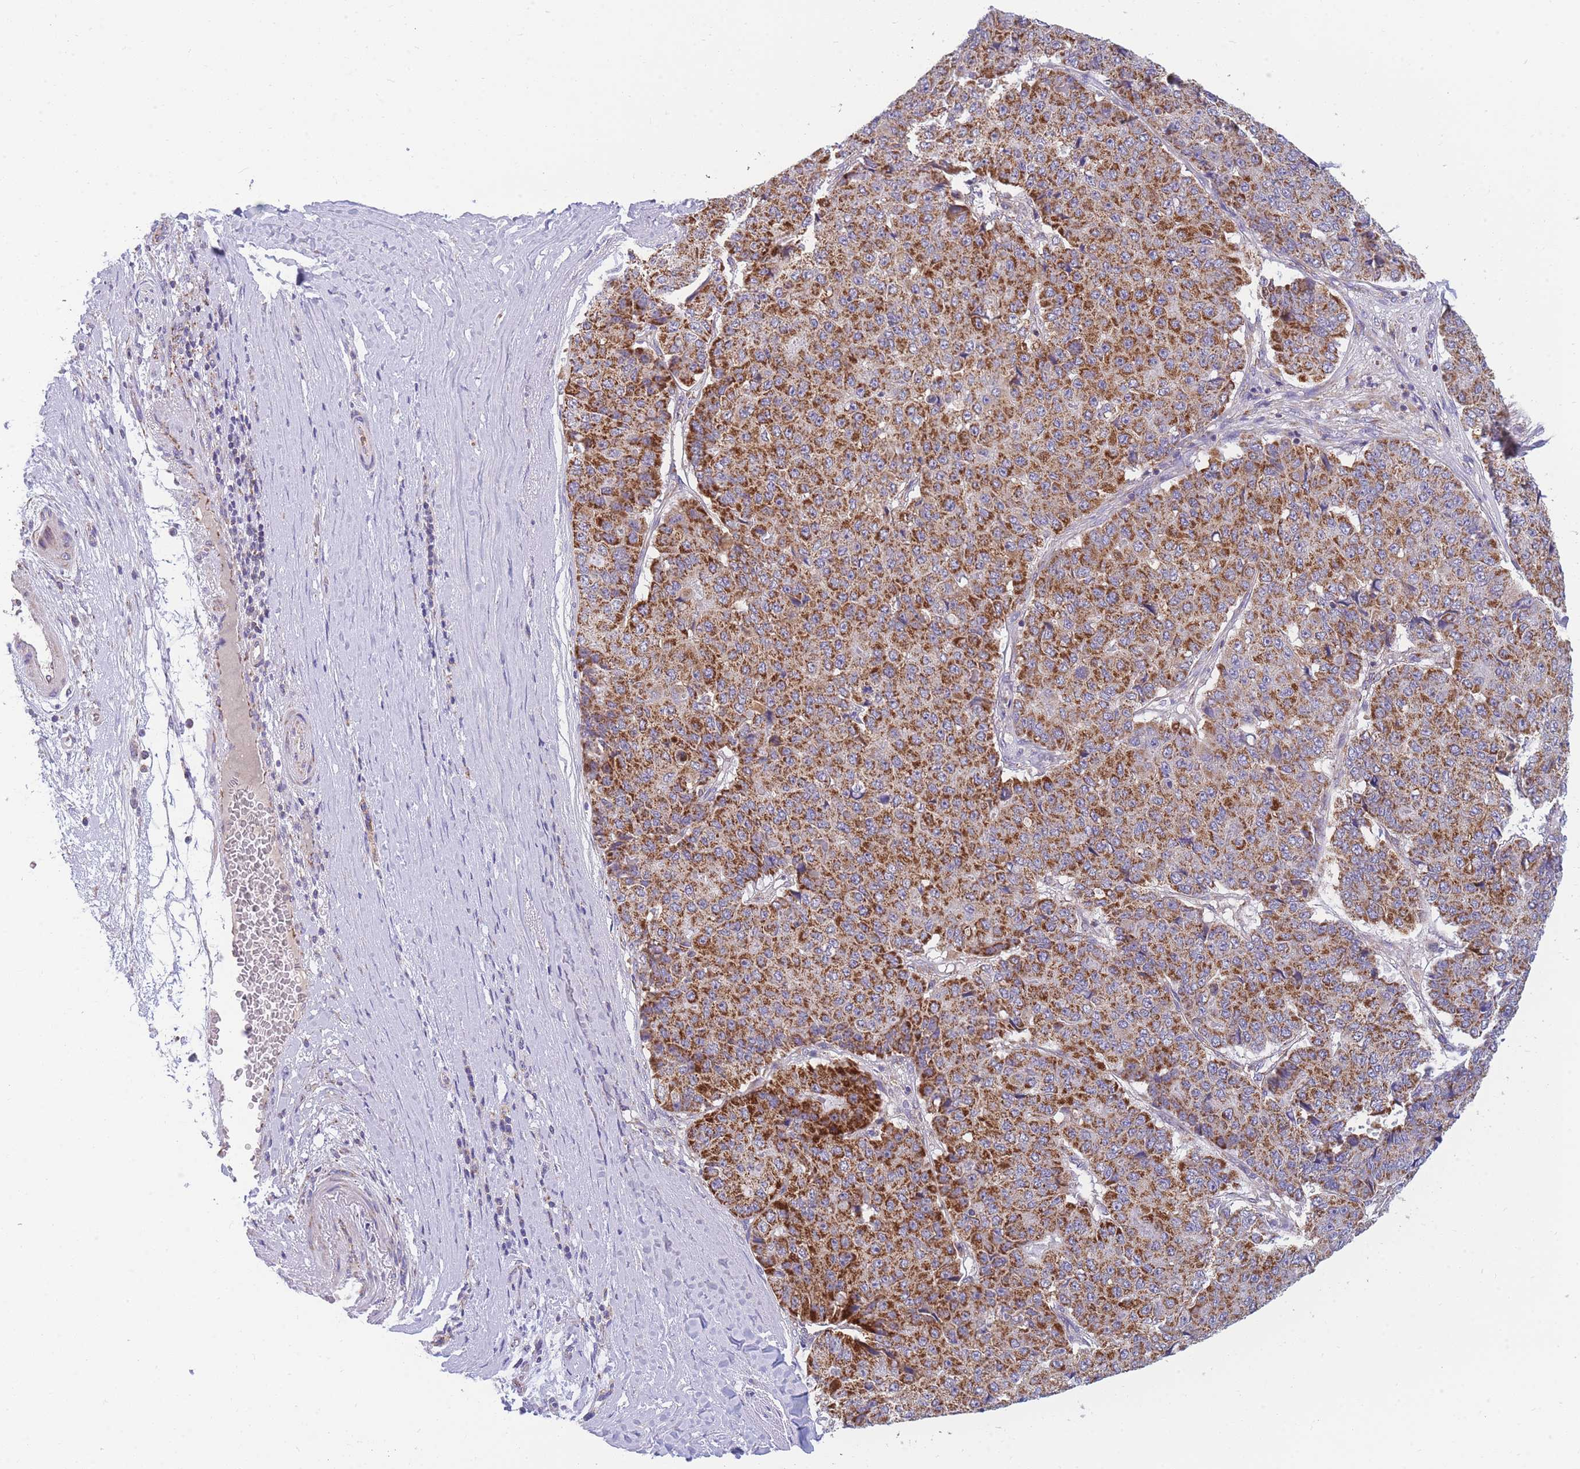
{"staining": {"intensity": "strong", "quantity": ">75%", "location": "cytoplasmic/membranous"}, "tissue": "pancreatic cancer", "cell_type": "Tumor cells", "image_type": "cancer", "snomed": [{"axis": "morphology", "description": "Adenocarcinoma, NOS"}, {"axis": "topography", "description": "Pancreas"}], "caption": "An image of human adenocarcinoma (pancreatic) stained for a protein displays strong cytoplasmic/membranous brown staining in tumor cells.", "gene": "MRPS11", "patient": {"sex": "male", "age": 50}}